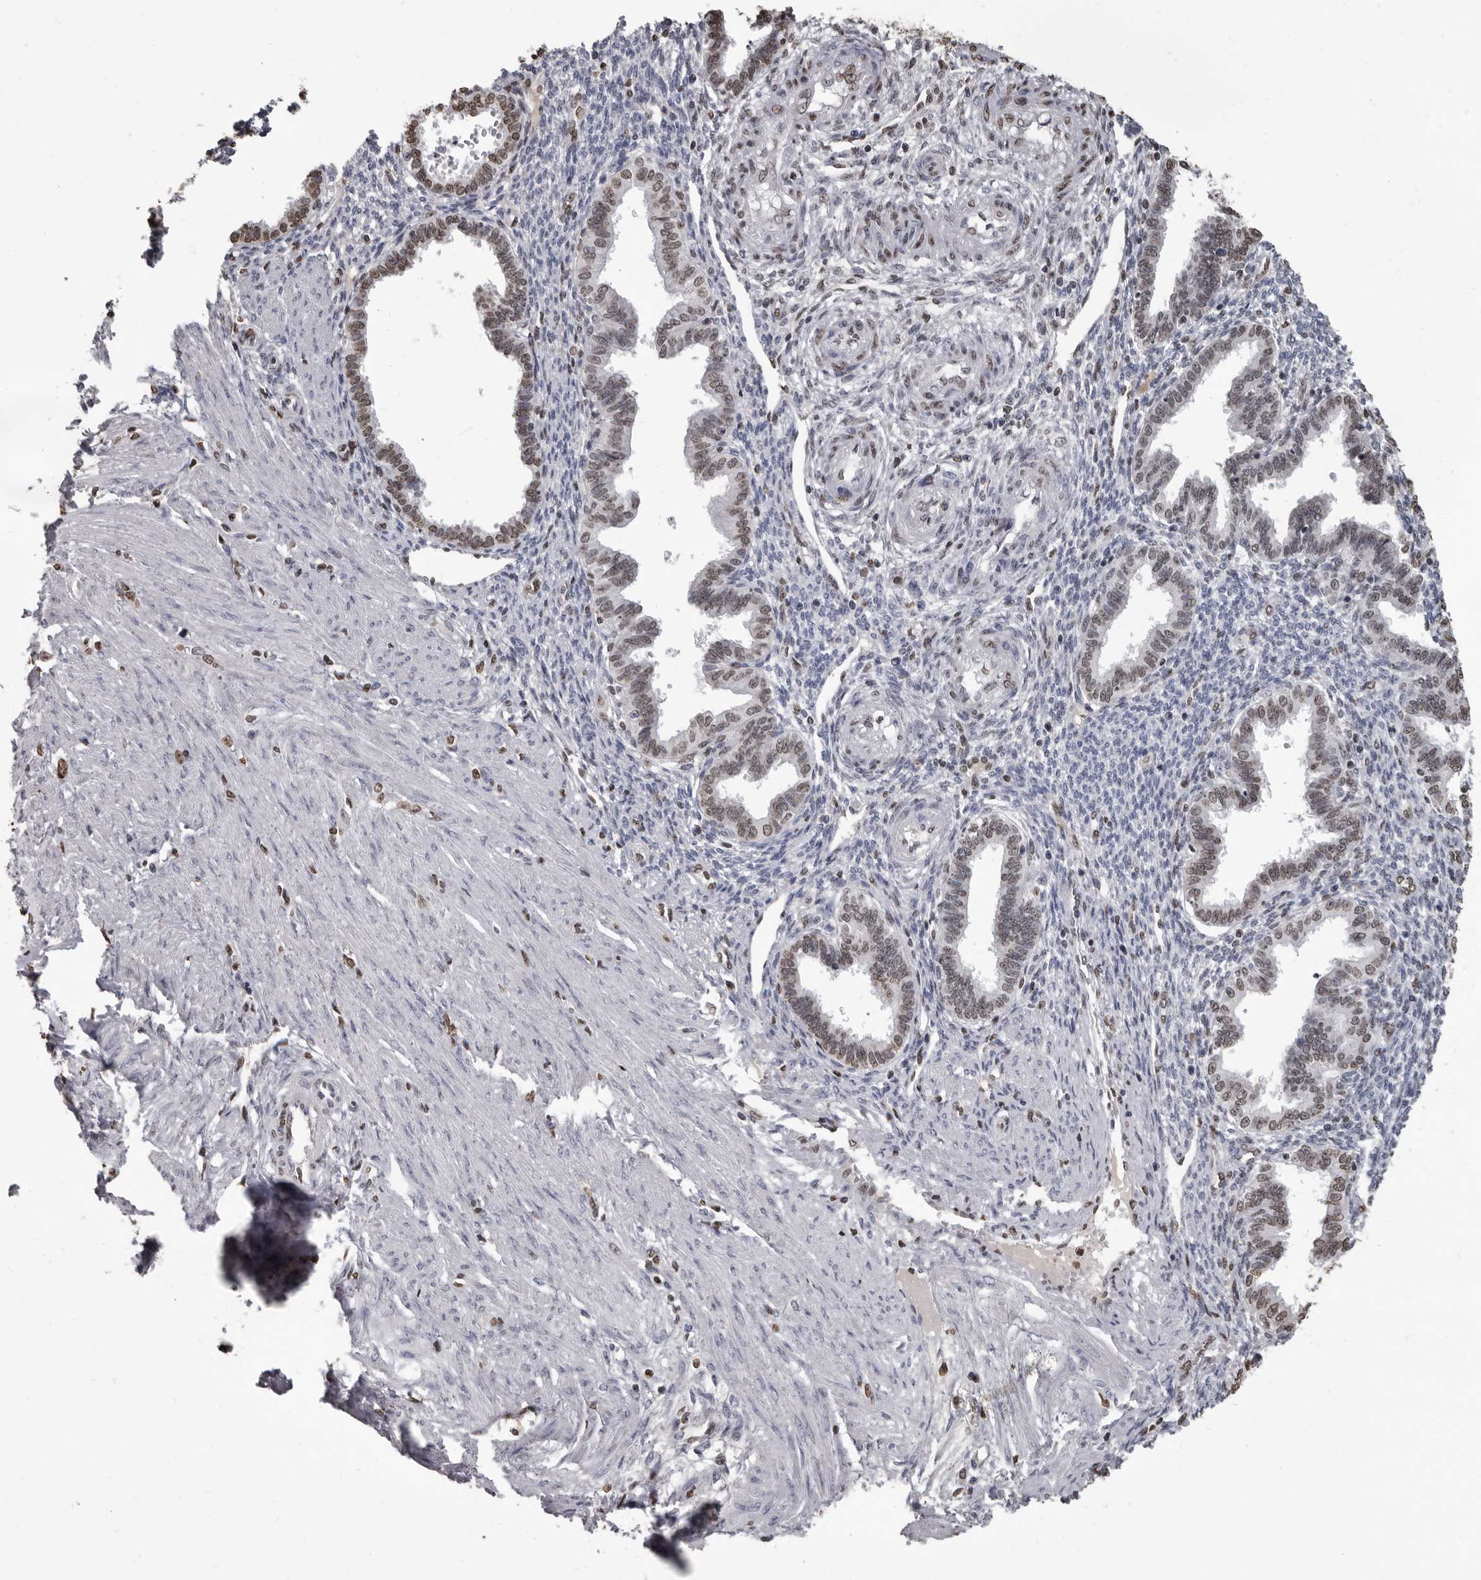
{"staining": {"intensity": "weak", "quantity": "25%-75%", "location": "nuclear"}, "tissue": "endometrium", "cell_type": "Cells in endometrial stroma", "image_type": "normal", "snomed": [{"axis": "morphology", "description": "Normal tissue, NOS"}, {"axis": "topography", "description": "Endometrium"}], "caption": "Immunohistochemical staining of normal endometrium exhibits low levels of weak nuclear positivity in approximately 25%-75% of cells in endometrial stroma.", "gene": "AHR", "patient": {"sex": "female", "age": 33}}